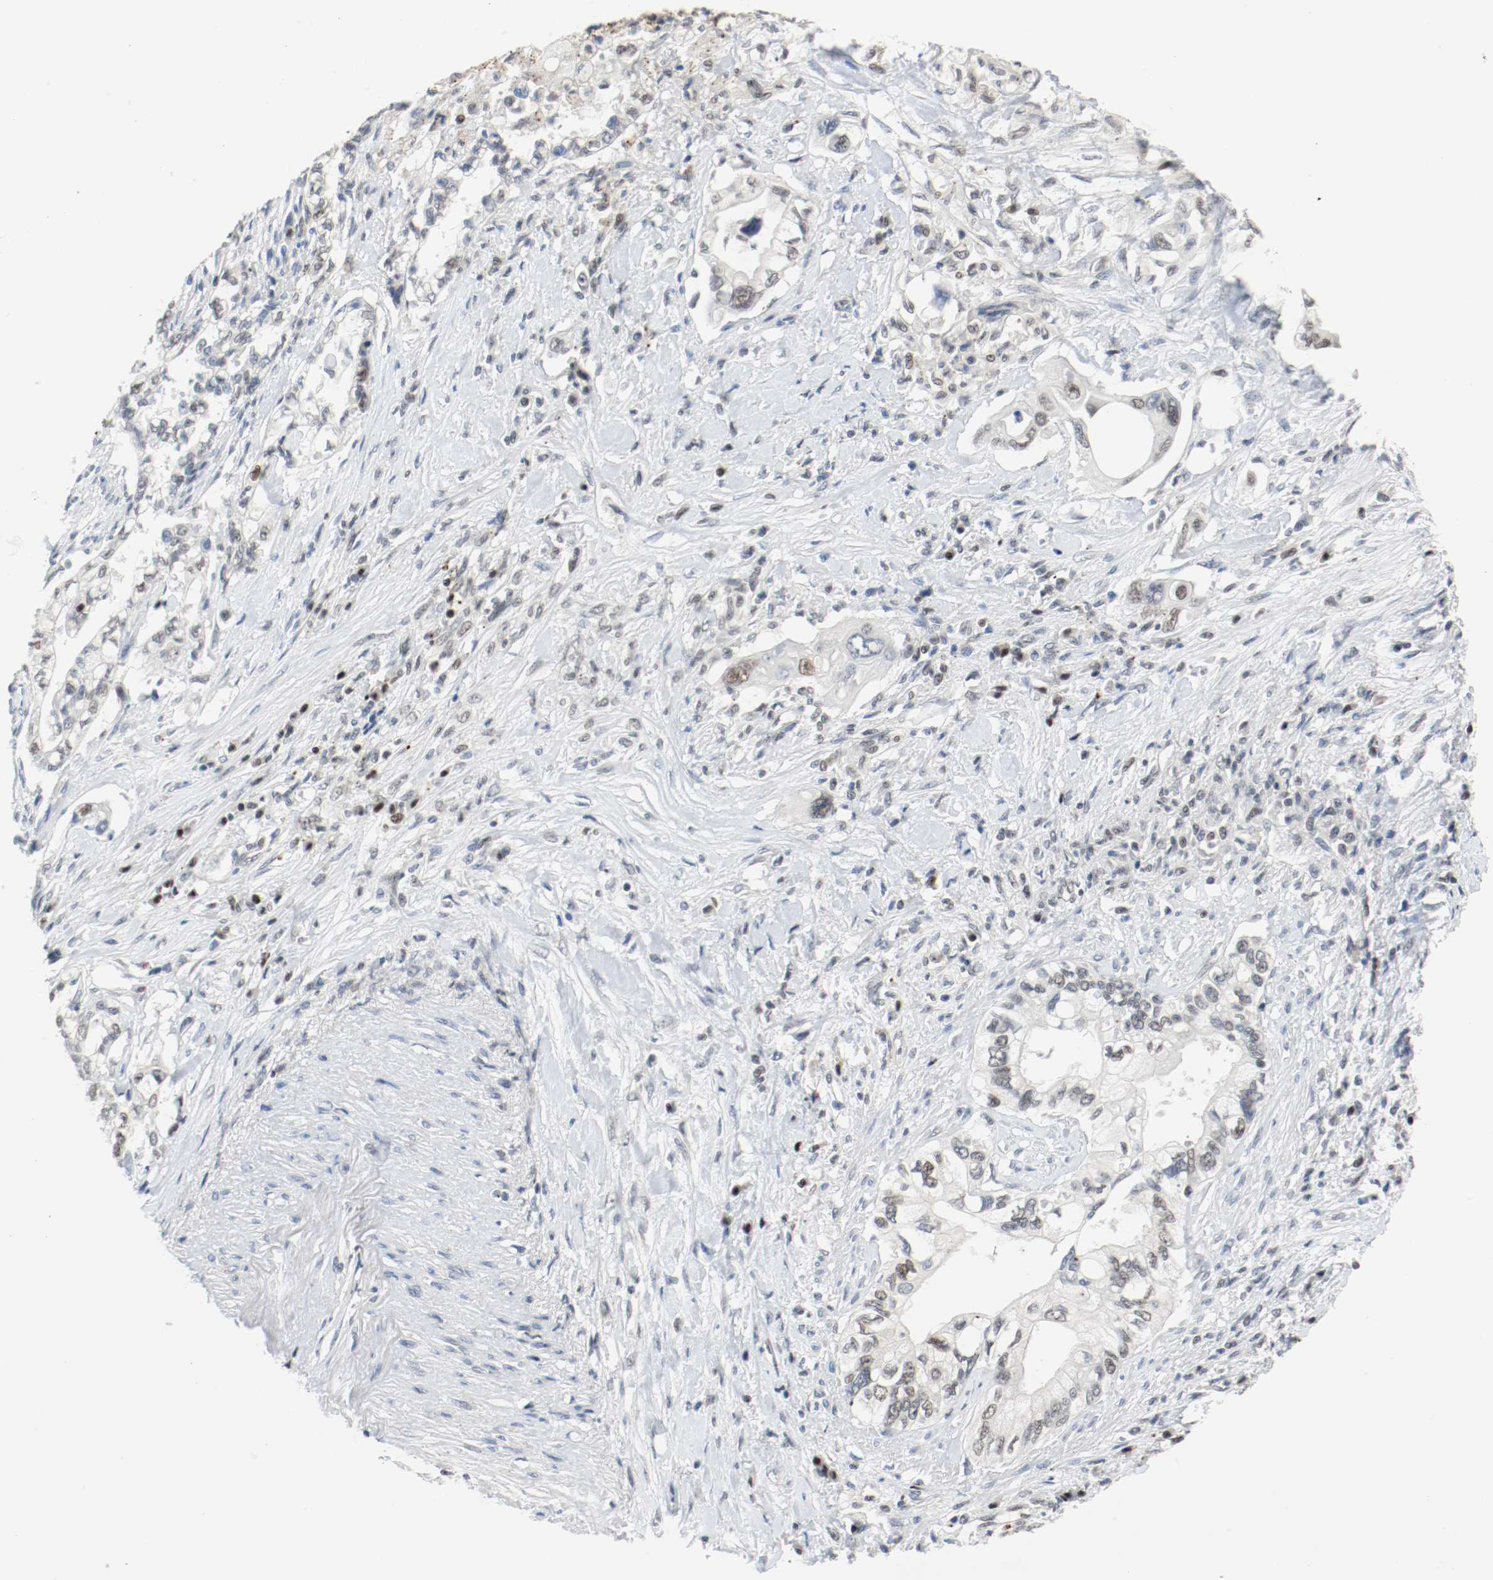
{"staining": {"intensity": "weak", "quantity": "<25%", "location": "nuclear"}, "tissue": "pancreatic cancer", "cell_type": "Tumor cells", "image_type": "cancer", "snomed": [{"axis": "morphology", "description": "Normal tissue, NOS"}, {"axis": "topography", "description": "Pancreas"}], "caption": "Protein analysis of pancreatic cancer shows no significant positivity in tumor cells.", "gene": "ASH1L", "patient": {"sex": "male", "age": 42}}